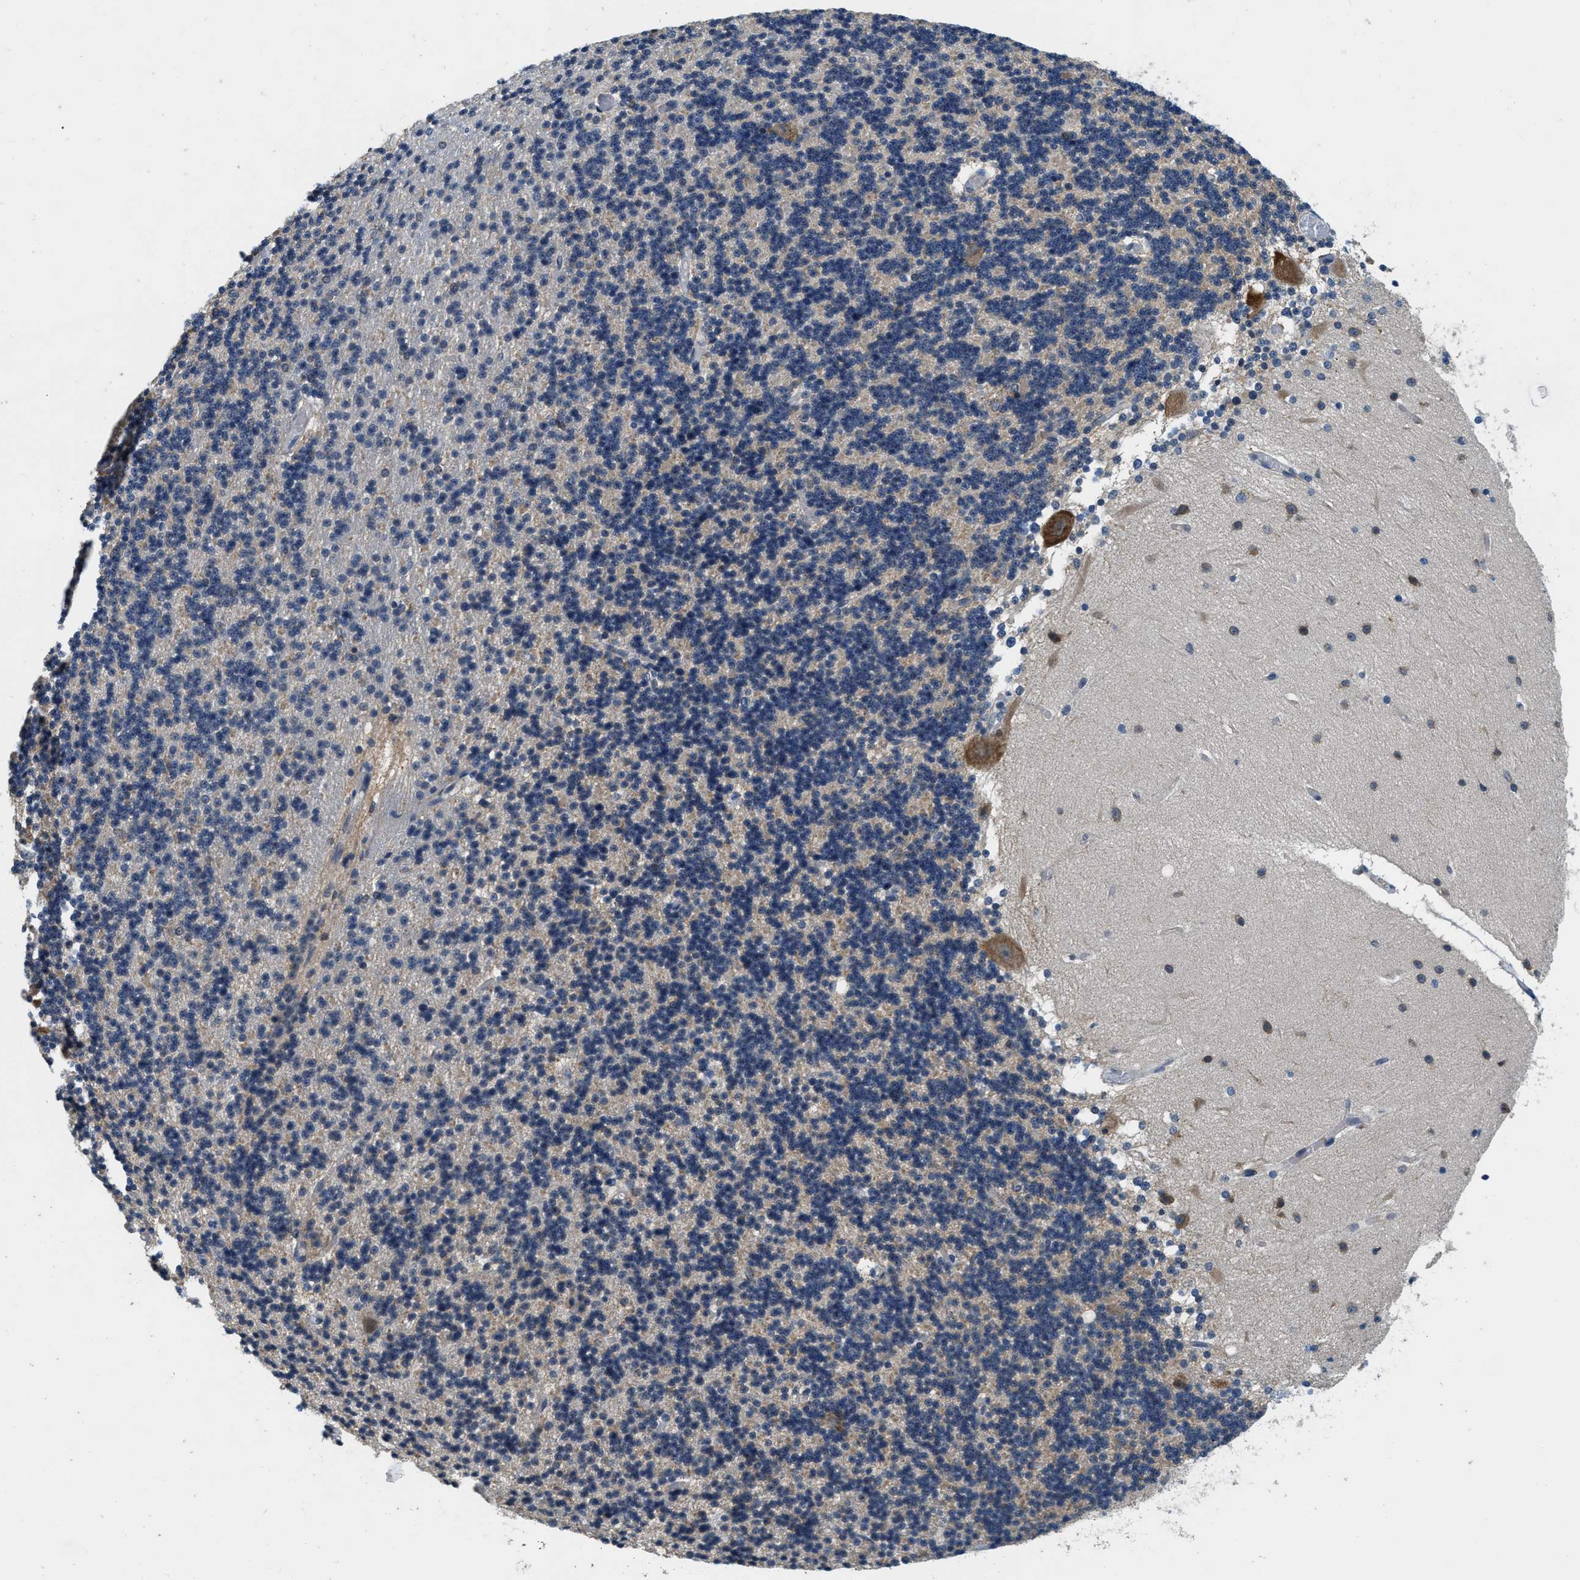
{"staining": {"intensity": "weak", "quantity": ">75%", "location": "cytoplasmic/membranous"}, "tissue": "cerebellum", "cell_type": "Cells in granular layer", "image_type": "normal", "snomed": [{"axis": "morphology", "description": "Normal tissue, NOS"}, {"axis": "topography", "description": "Cerebellum"}], "caption": "The image demonstrates a brown stain indicating the presence of a protein in the cytoplasmic/membranous of cells in granular layer in cerebellum.", "gene": "DGKE", "patient": {"sex": "female", "age": 54}}